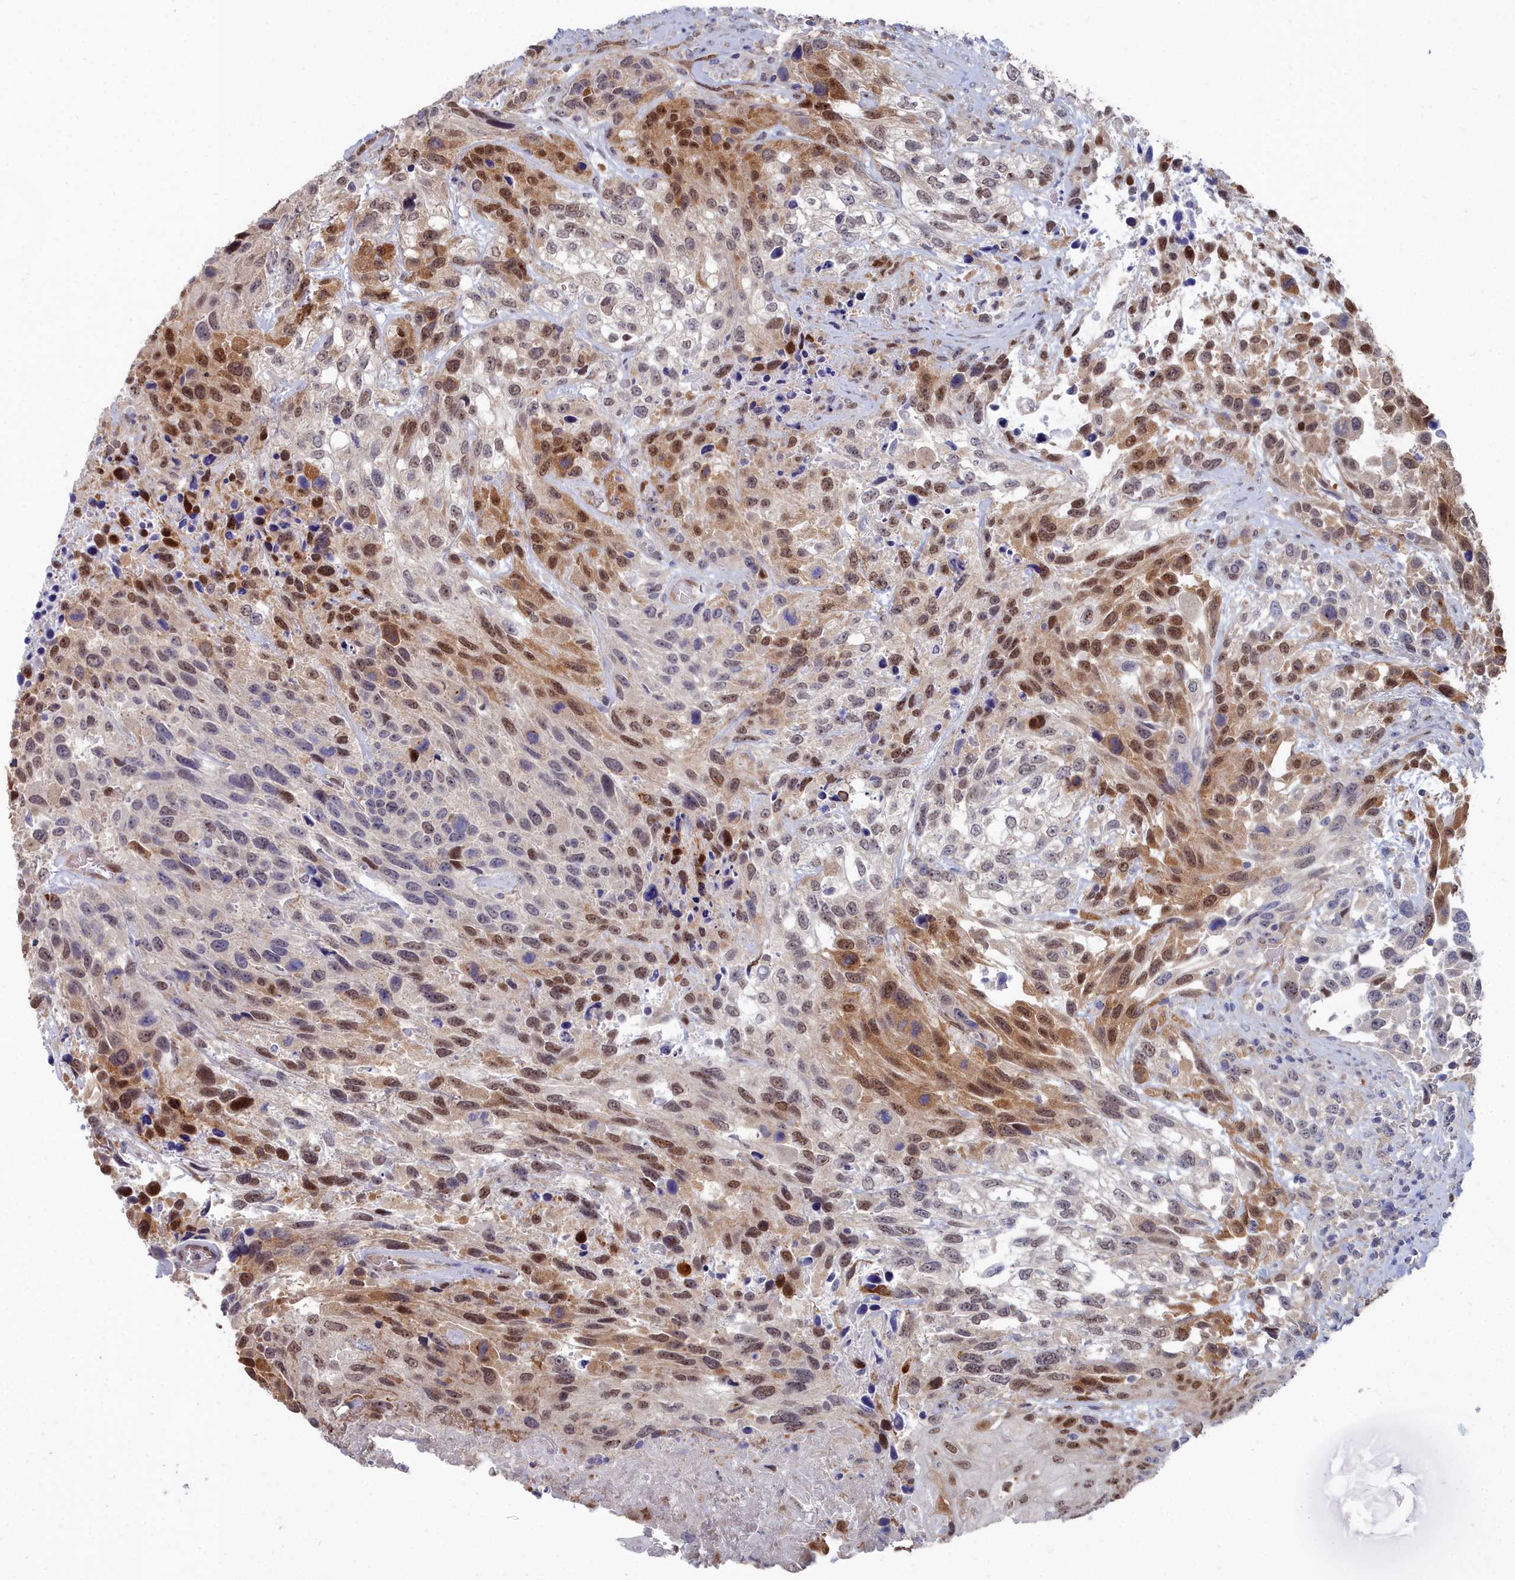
{"staining": {"intensity": "moderate", "quantity": "25%-75%", "location": "cytoplasmic/membranous,nuclear"}, "tissue": "urothelial cancer", "cell_type": "Tumor cells", "image_type": "cancer", "snomed": [{"axis": "morphology", "description": "Urothelial carcinoma, High grade"}, {"axis": "topography", "description": "Urinary bladder"}], "caption": "A brown stain labels moderate cytoplasmic/membranous and nuclear staining of a protein in human urothelial cancer tumor cells.", "gene": "RPS27A", "patient": {"sex": "female", "age": 70}}